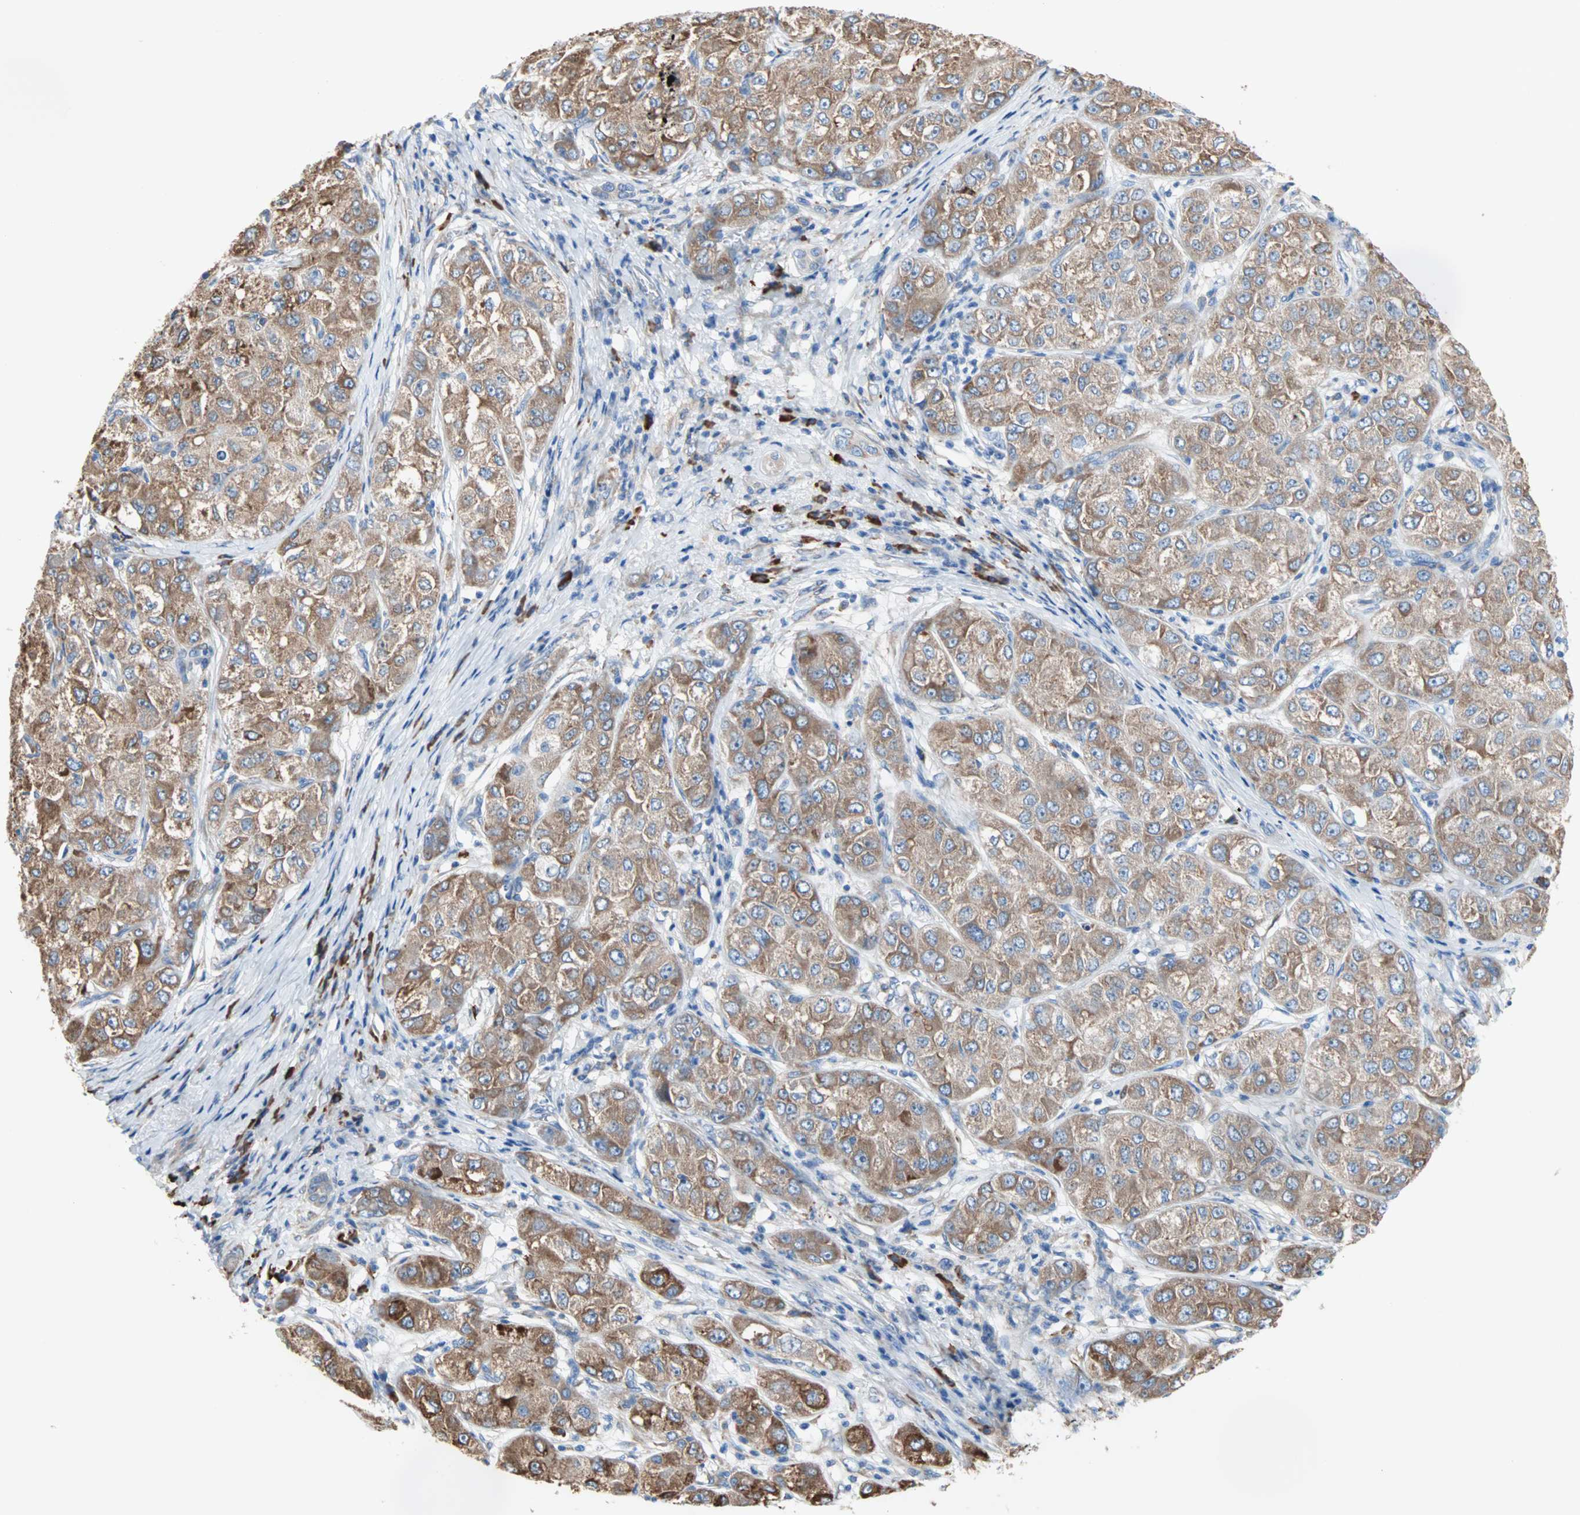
{"staining": {"intensity": "strong", "quantity": ">75%", "location": "cytoplasmic/membranous"}, "tissue": "liver cancer", "cell_type": "Tumor cells", "image_type": "cancer", "snomed": [{"axis": "morphology", "description": "Carcinoma, Hepatocellular, NOS"}, {"axis": "topography", "description": "Liver"}], "caption": "DAB immunohistochemical staining of liver cancer reveals strong cytoplasmic/membranous protein expression in approximately >75% of tumor cells.", "gene": "PLCXD1", "patient": {"sex": "male", "age": 80}}